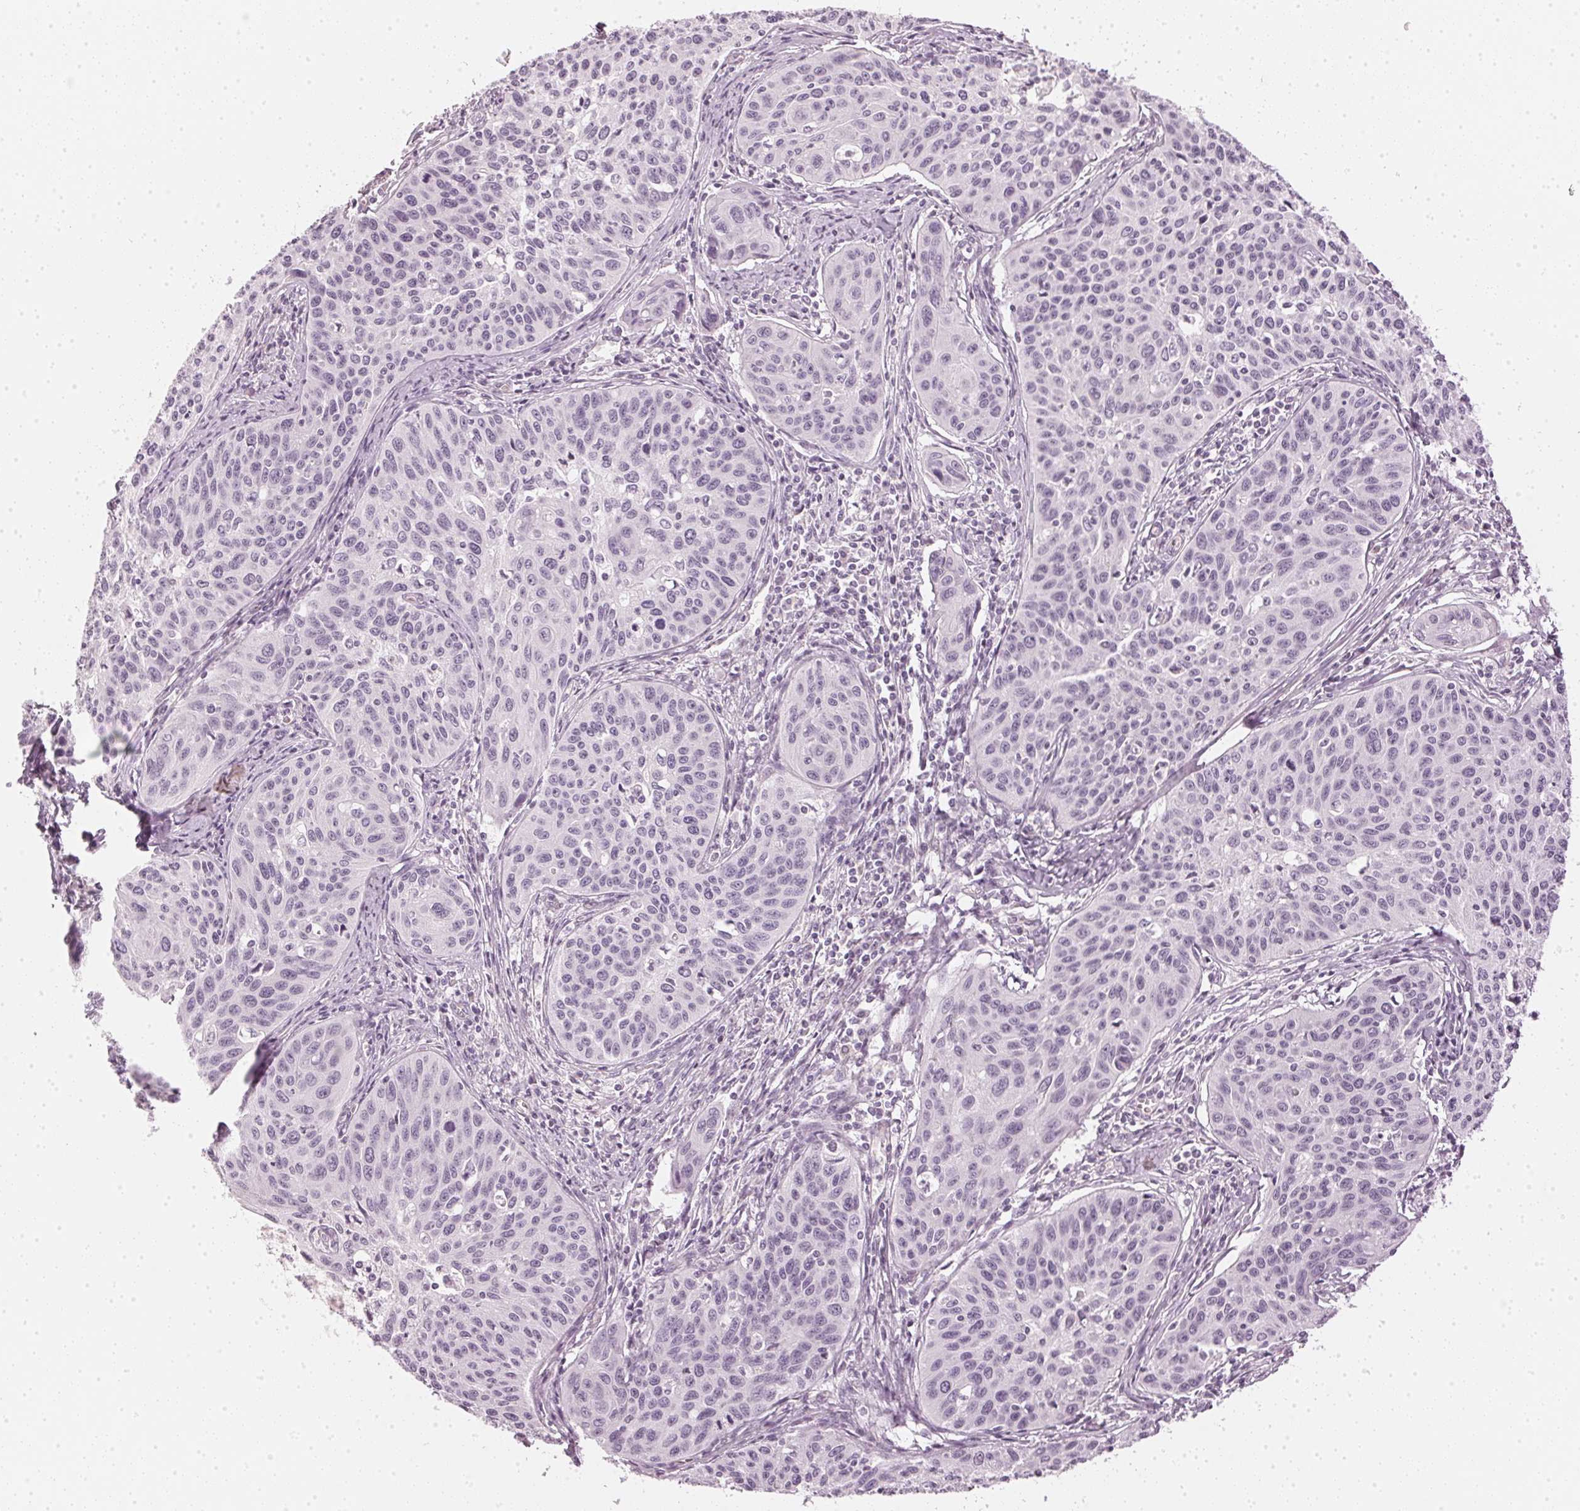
{"staining": {"intensity": "negative", "quantity": "none", "location": "none"}, "tissue": "cervical cancer", "cell_type": "Tumor cells", "image_type": "cancer", "snomed": [{"axis": "morphology", "description": "Squamous cell carcinoma, NOS"}, {"axis": "topography", "description": "Cervix"}], "caption": "Immunohistochemistry micrograph of cervical squamous cell carcinoma stained for a protein (brown), which shows no positivity in tumor cells.", "gene": "APLP1", "patient": {"sex": "female", "age": 31}}